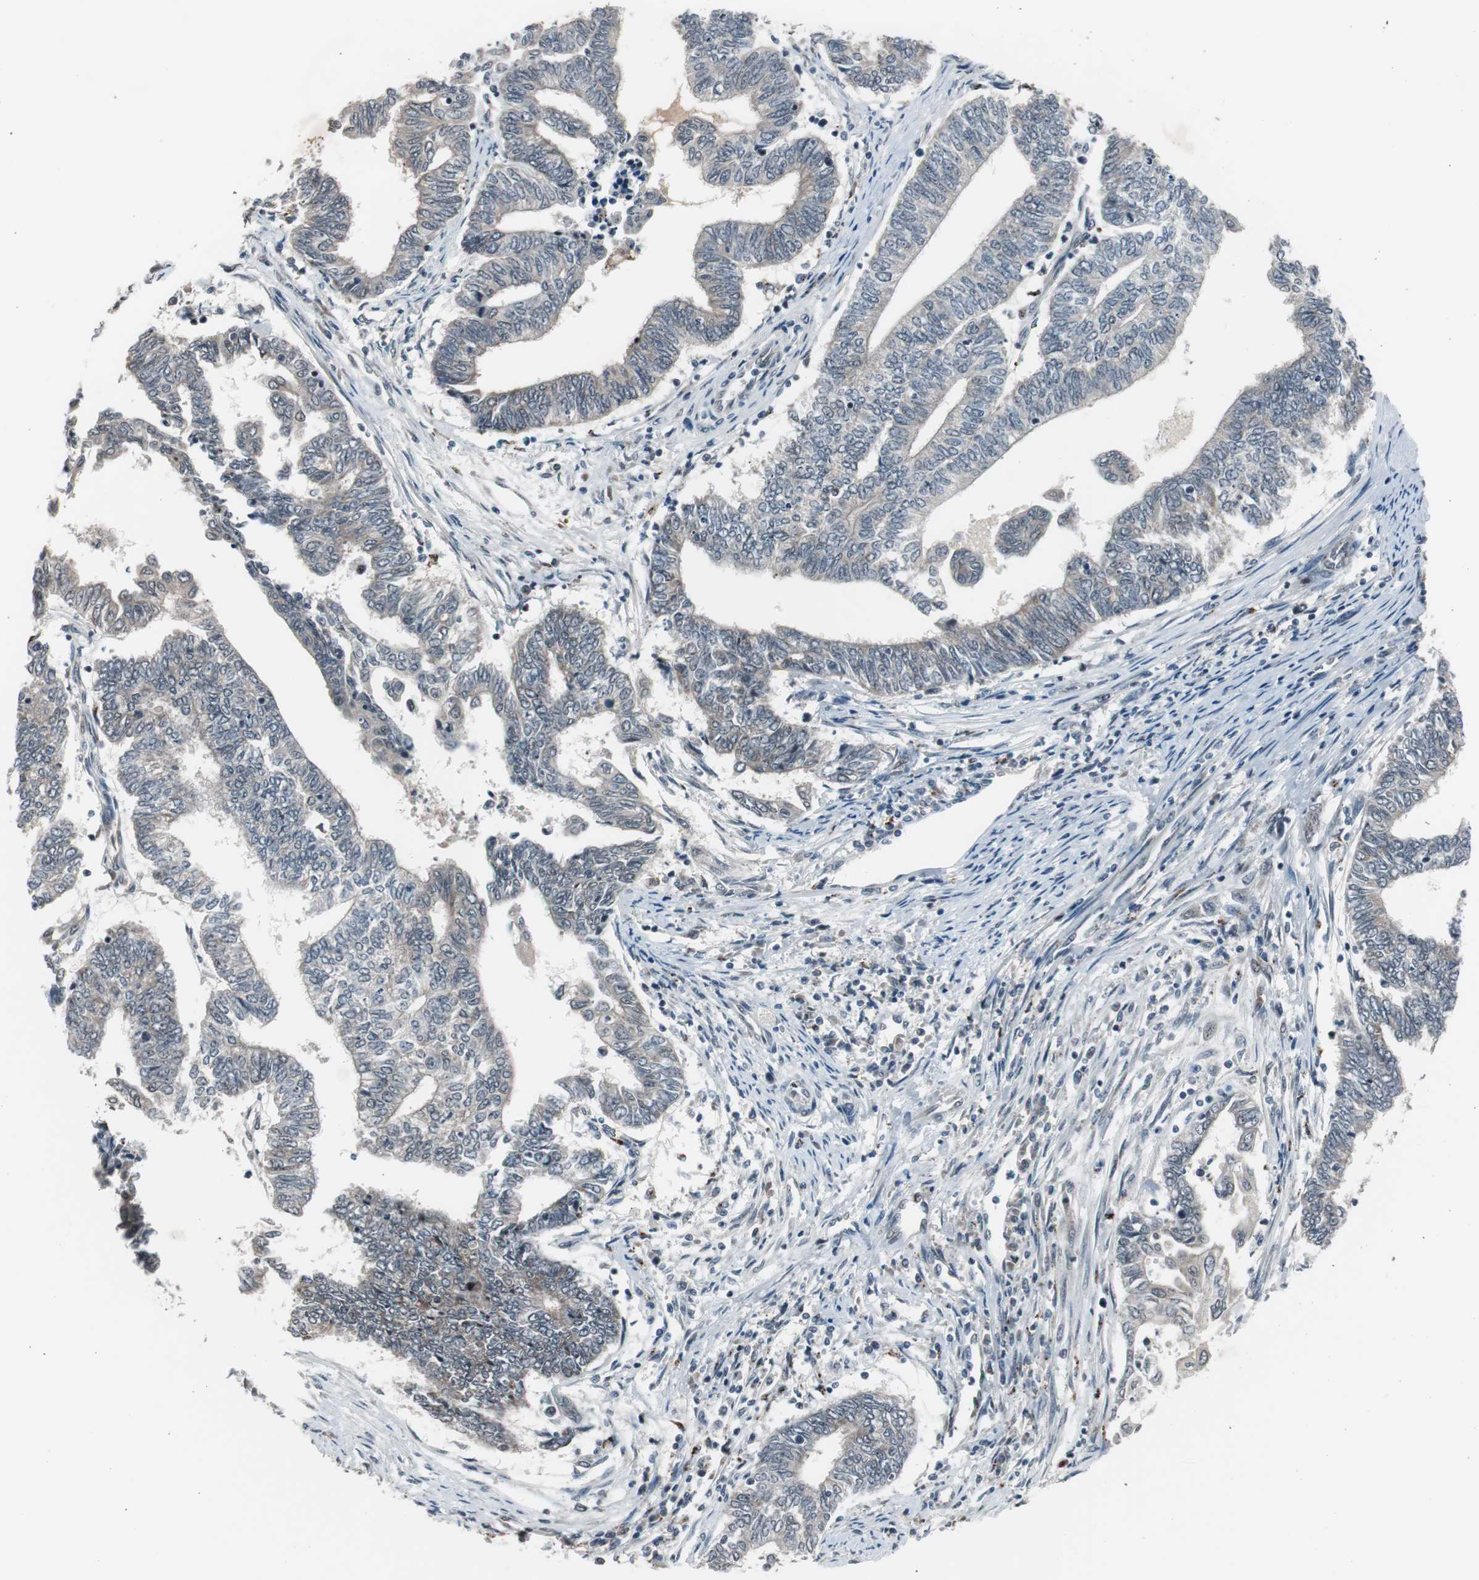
{"staining": {"intensity": "negative", "quantity": "none", "location": "none"}, "tissue": "endometrial cancer", "cell_type": "Tumor cells", "image_type": "cancer", "snomed": [{"axis": "morphology", "description": "Adenocarcinoma, NOS"}, {"axis": "topography", "description": "Uterus"}, {"axis": "topography", "description": "Endometrium"}], "caption": "Histopathology image shows no significant protein expression in tumor cells of endometrial cancer.", "gene": "BOLA1", "patient": {"sex": "female", "age": 70}}